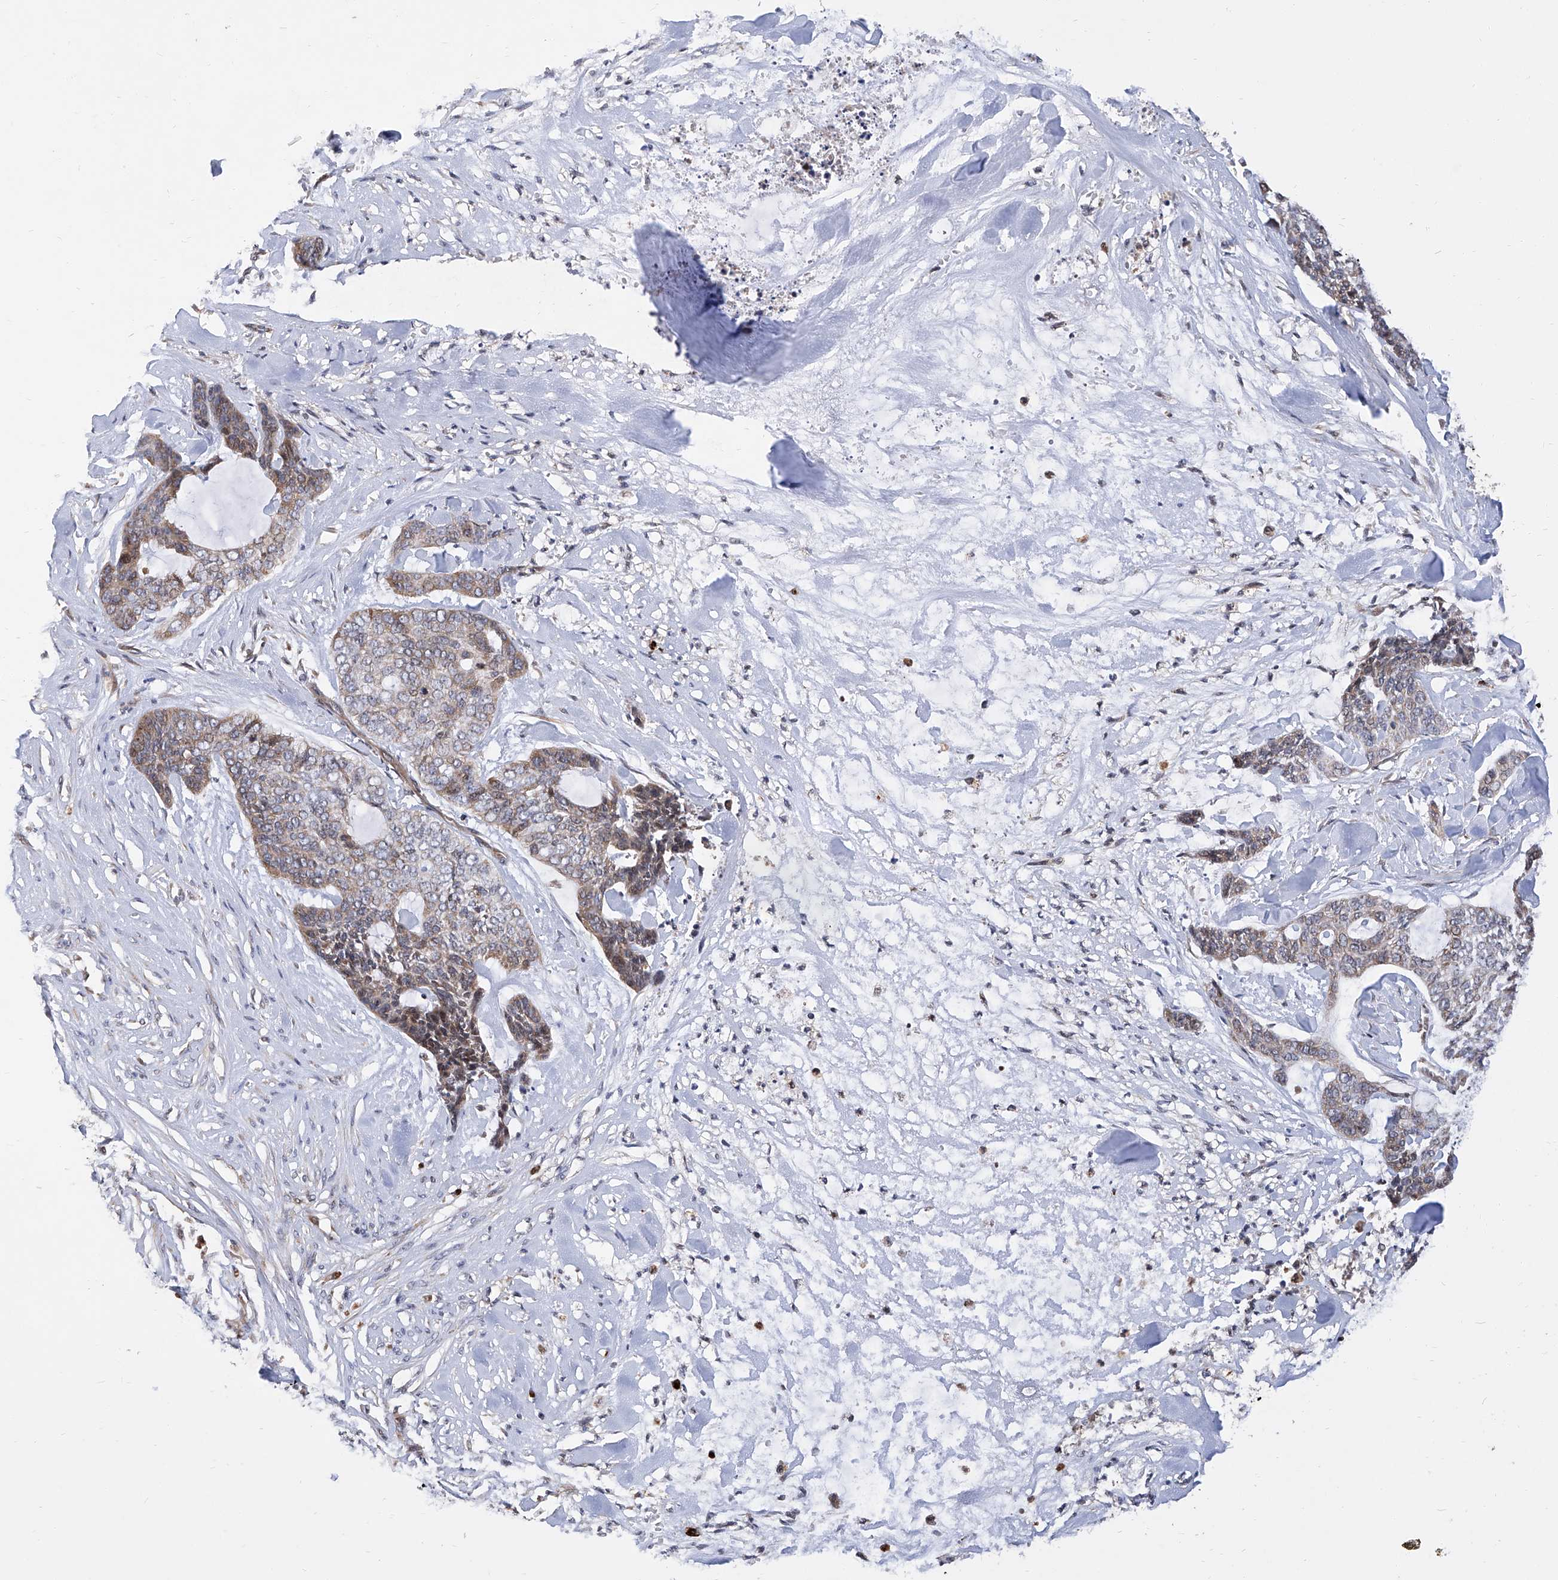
{"staining": {"intensity": "weak", "quantity": "25%-75%", "location": "cytoplasmic/membranous"}, "tissue": "skin cancer", "cell_type": "Tumor cells", "image_type": "cancer", "snomed": [{"axis": "morphology", "description": "Basal cell carcinoma"}, {"axis": "topography", "description": "Skin"}], "caption": "Skin basal cell carcinoma tissue displays weak cytoplasmic/membranous expression in about 25%-75% of tumor cells, visualized by immunohistochemistry.", "gene": "FARP2", "patient": {"sex": "female", "age": 64}}